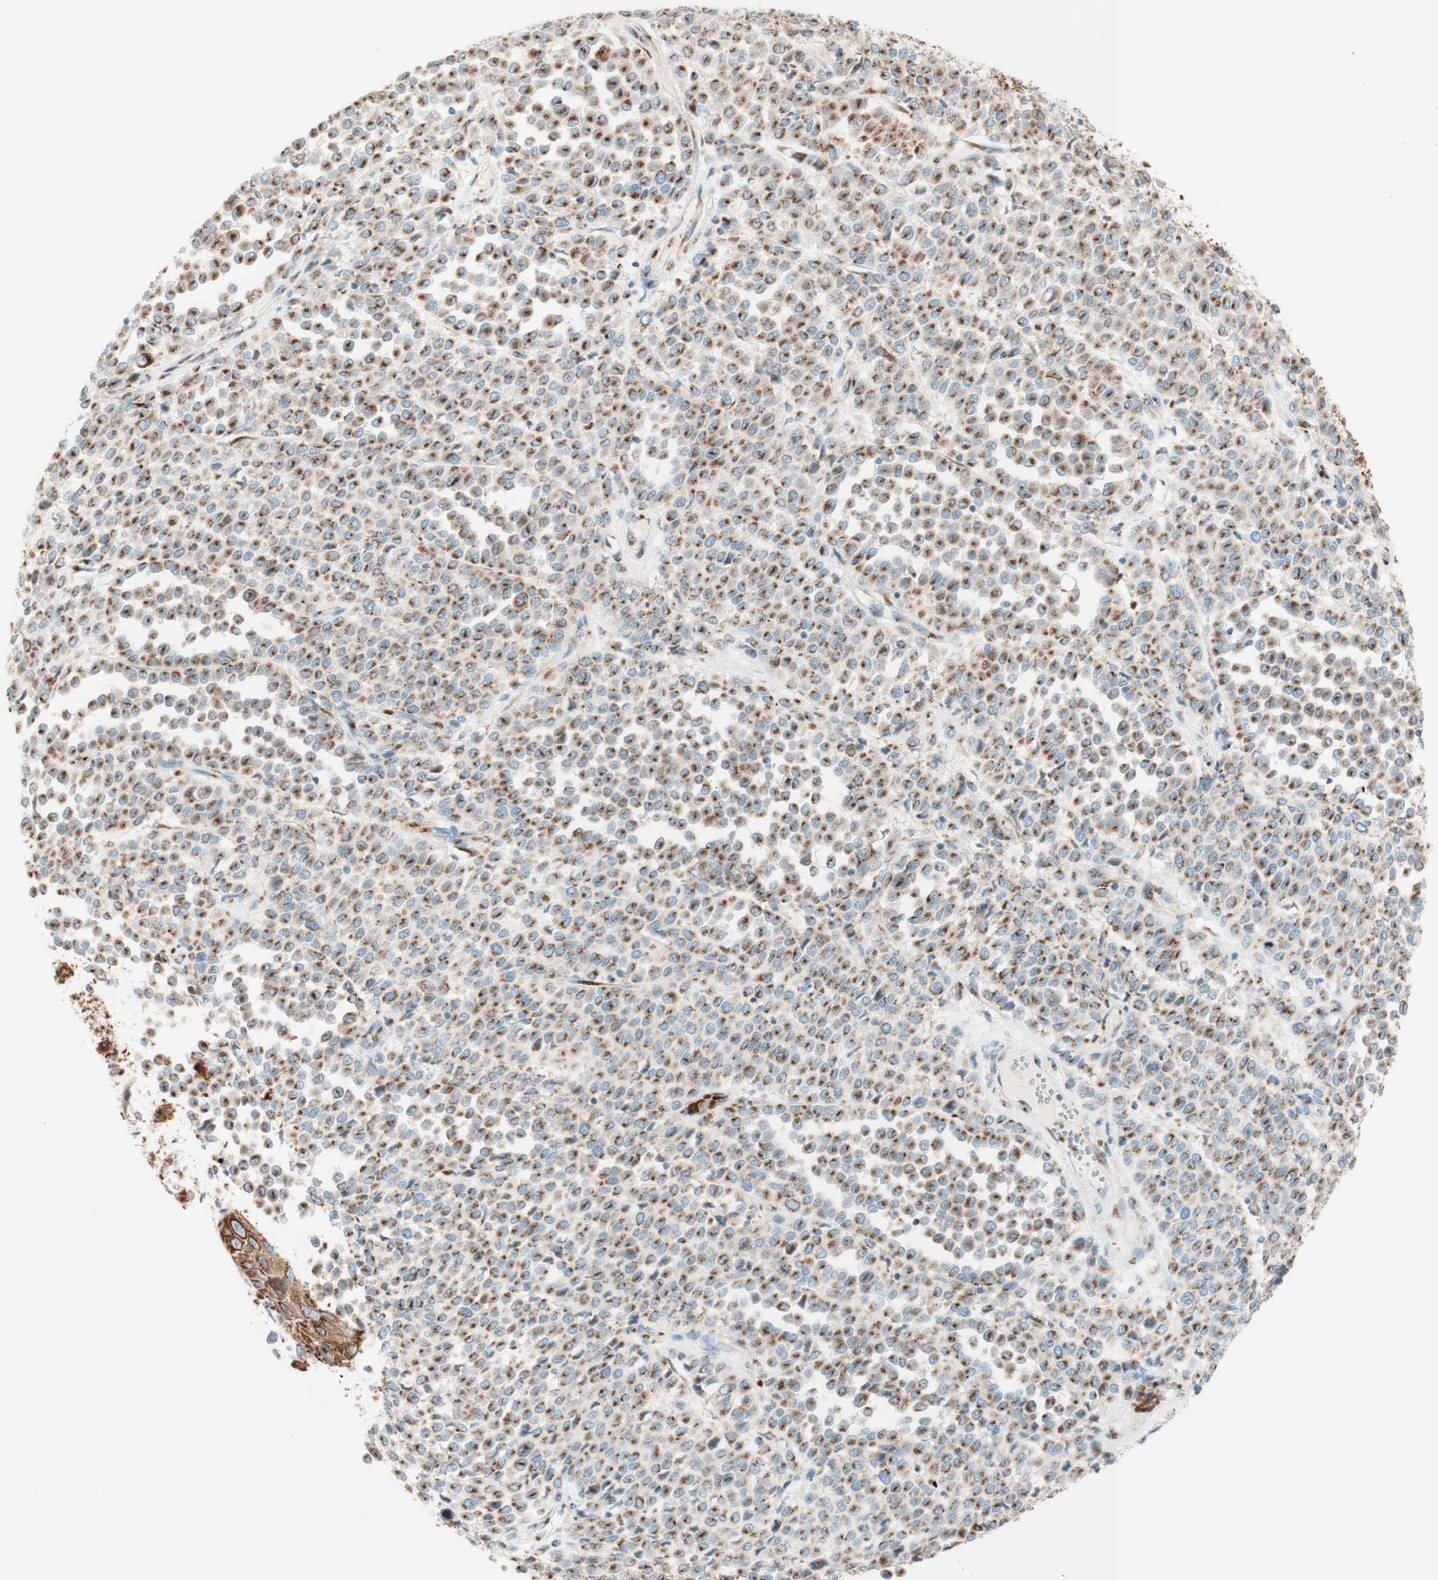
{"staining": {"intensity": "moderate", "quantity": ">75%", "location": "cytoplasmic/membranous"}, "tissue": "melanoma", "cell_type": "Tumor cells", "image_type": "cancer", "snomed": [{"axis": "morphology", "description": "Malignant melanoma, Metastatic site"}, {"axis": "topography", "description": "Pancreas"}], "caption": "Malignant melanoma (metastatic site) stained with a brown dye displays moderate cytoplasmic/membranous positive staining in about >75% of tumor cells.", "gene": "GOLGB1", "patient": {"sex": "female", "age": 30}}